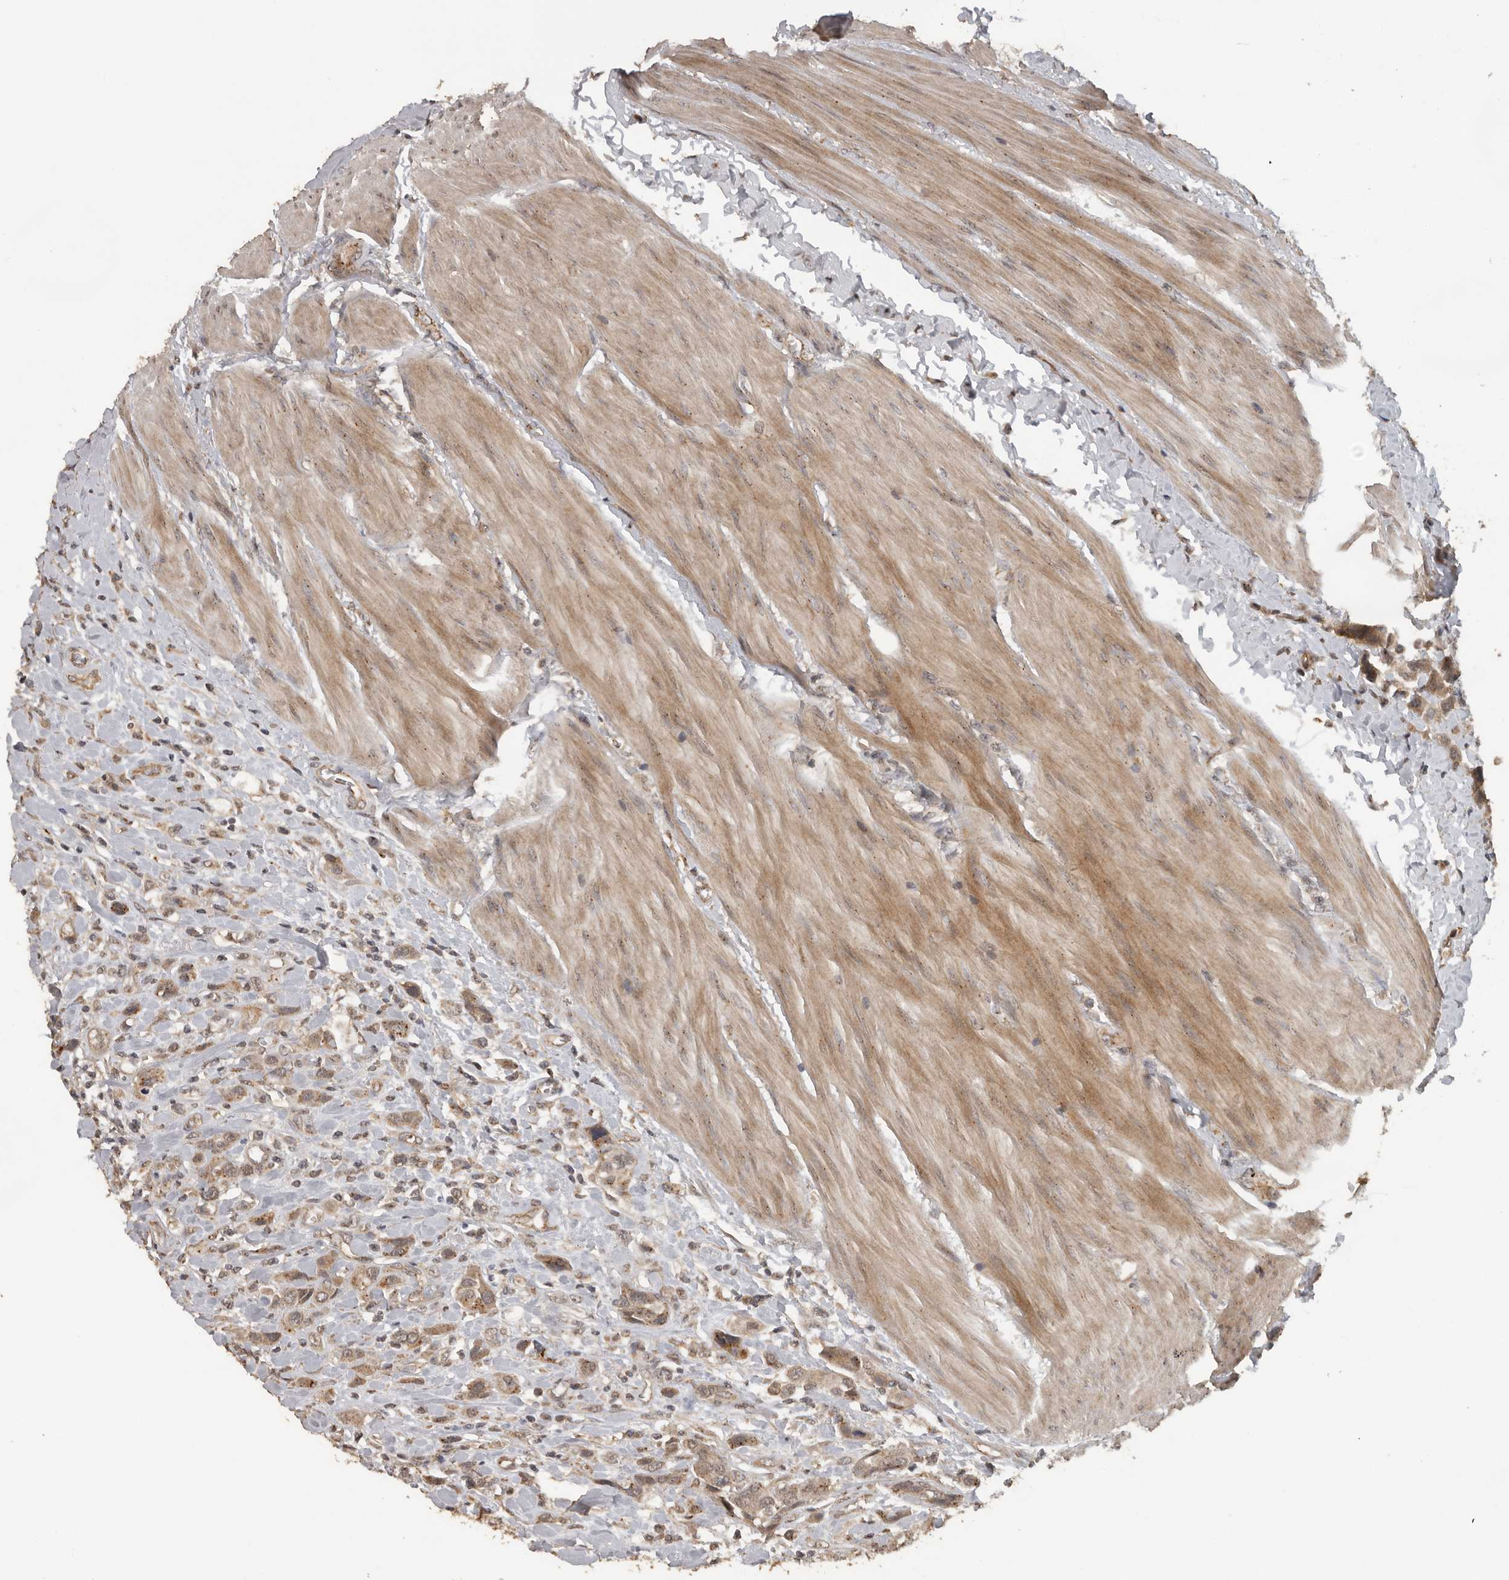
{"staining": {"intensity": "moderate", "quantity": ">75%", "location": "cytoplasmic/membranous"}, "tissue": "urothelial cancer", "cell_type": "Tumor cells", "image_type": "cancer", "snomed": [{"axis": "morphology", "description": "Urothelial carcinoma, High grade"}, {"axis": "topography", "description": "Urinary bladder"}], "caption": "Urothelial carcinoma (high-grade) stained with immunohistochemistry displays moderate cytoplasmic/membranous positivity in about >75% of tumor cells. The protein of interest is shown in brown color, while the nuclei are stained blue.", "gene": "CEP350", "patient": {"sex": "male", "age": 50}}